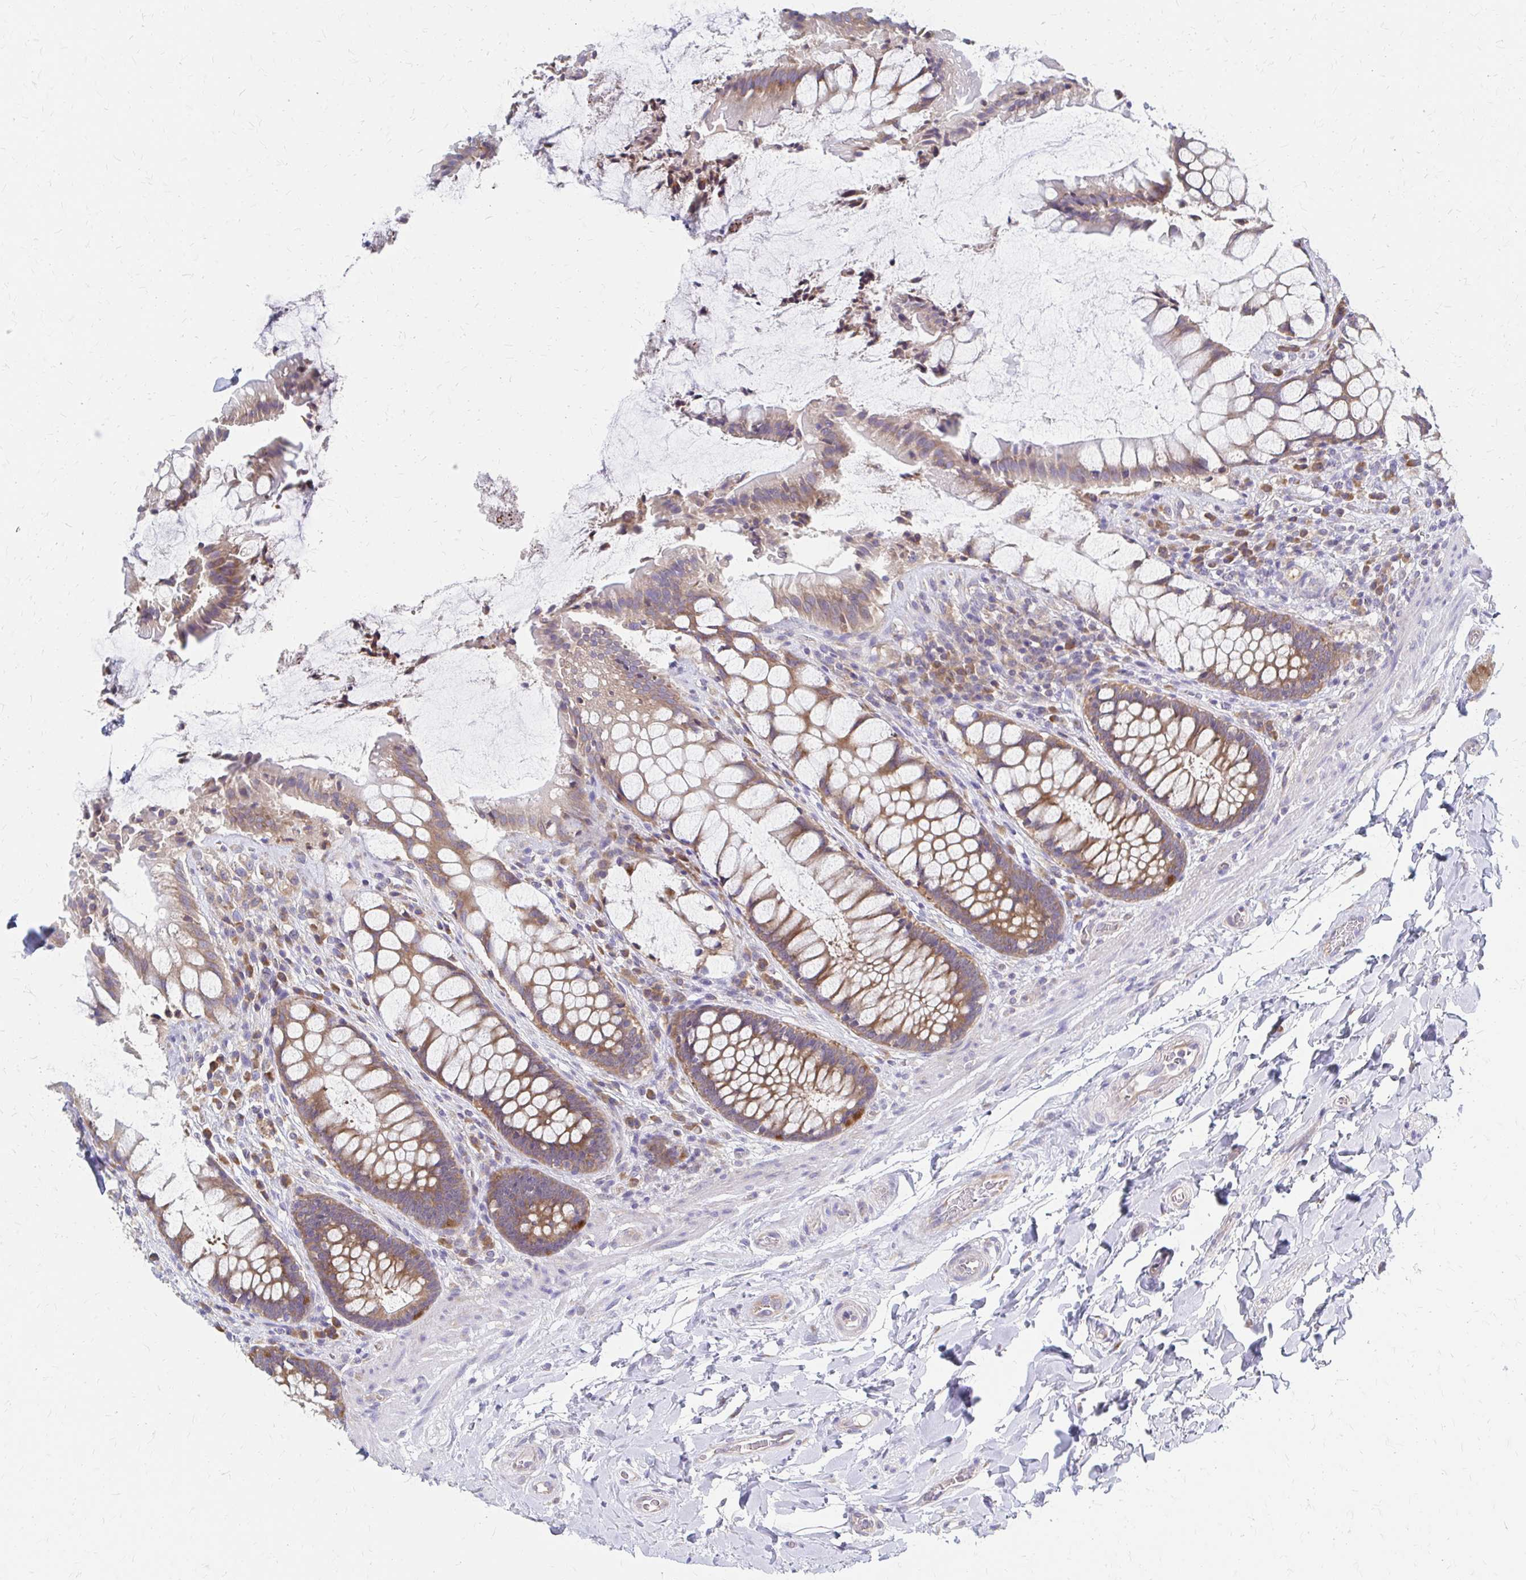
{"staining": {"intensity": "moderate", "quantity": ">75%", "location": "cytoplasmic/membranous"}, "tissue": "rectum", "cell_type": "Glandular cells", "image_type": "normal", "snomed": [{"axis": "morphology", "description": "Normal tissue, NOS"}, {"axis": "topography", "description": "Rectum"}], "caption": "Immunohistochemistry photomicrograph of unremarkable rectum: human rectum stained using immunohistochemistry exhibits medium levels of moderate protein expression localized specifically in the cytoplasmic/membranous of glandular cells, appearing as a cytoplasmic/membranous brown color.", "gene": "RPL27A", "patient": {"sex": "female", "age": 58}}